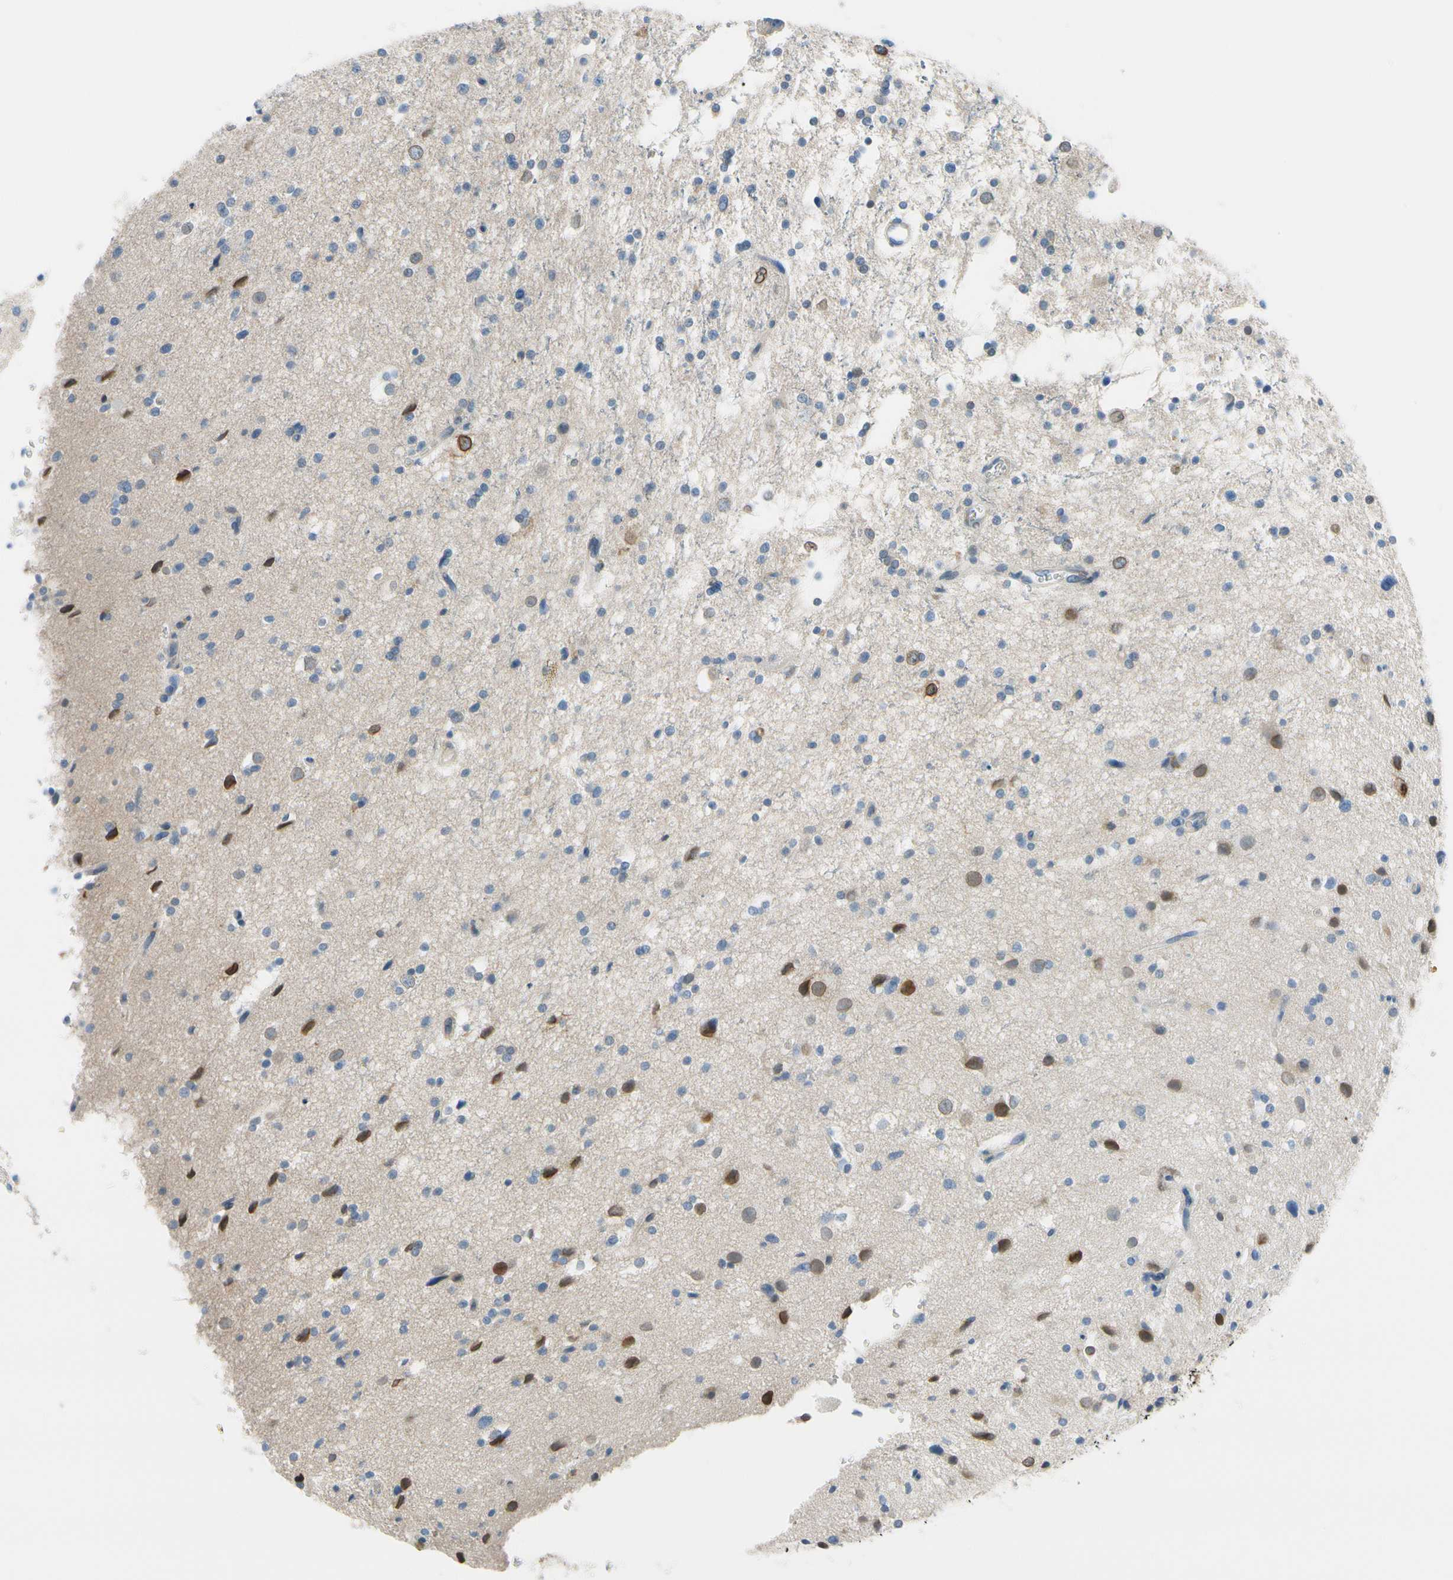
{"staining": {"intensity": "strong", "quantity": "<25%", "location": "nuclear"}, "tissue": "glioma", "cell_type": "Tumor cells", "image_type": "cancer", "snomed": [{"axis": "morphology", "description": "Glioma, malignant, High grade"}, {"axis": "topography", "description": "Brain"}], "caption": "Immunohistochemical staining of glioma exhibits strong nuclear protein staining in approximately <25% of tumor cells.", "gene": "FCER2", "patient": {"sex": "male", "age": 33}}